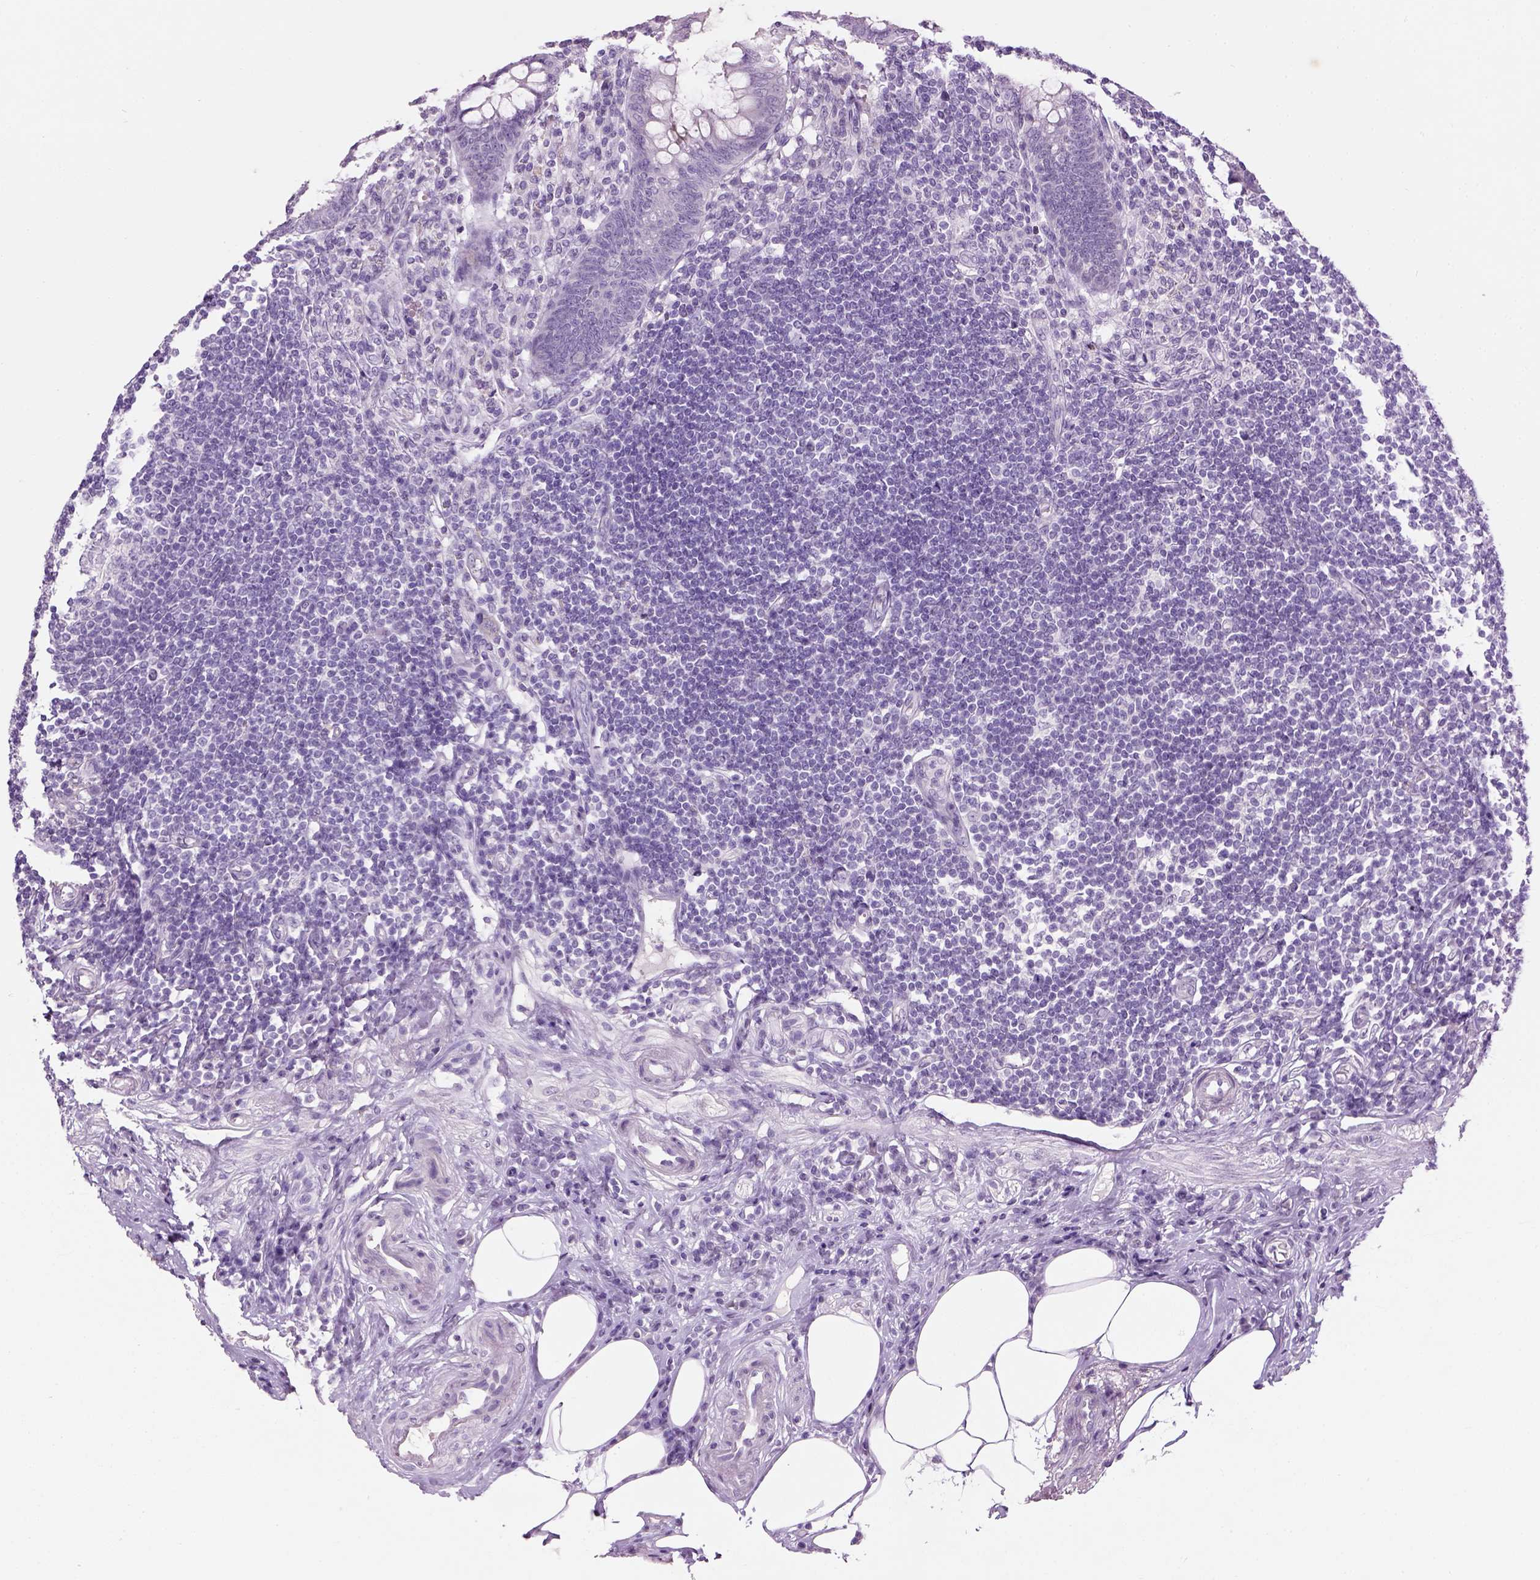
{"staining": {"intensity": "negative", "quantity": "none", "location": "none"}, "tissue": "appendix", "cell_type": "Glandular cells", "image_type": "normal", "snomed": [{"axis": "morphology", "description": "Normal tissue, NOS"}, {"axis": "topography", "description": "Appendix"}], "caption": "Appendix was stained to show a protein in brown. There is no significant expression in glandular cells. (DAB (3,3'-diaminobenzidine) immunohistochemistry with hematoxylin counter stain).", "gene": "GABRB2", "patient": {"sex": "female", "age": 57}}